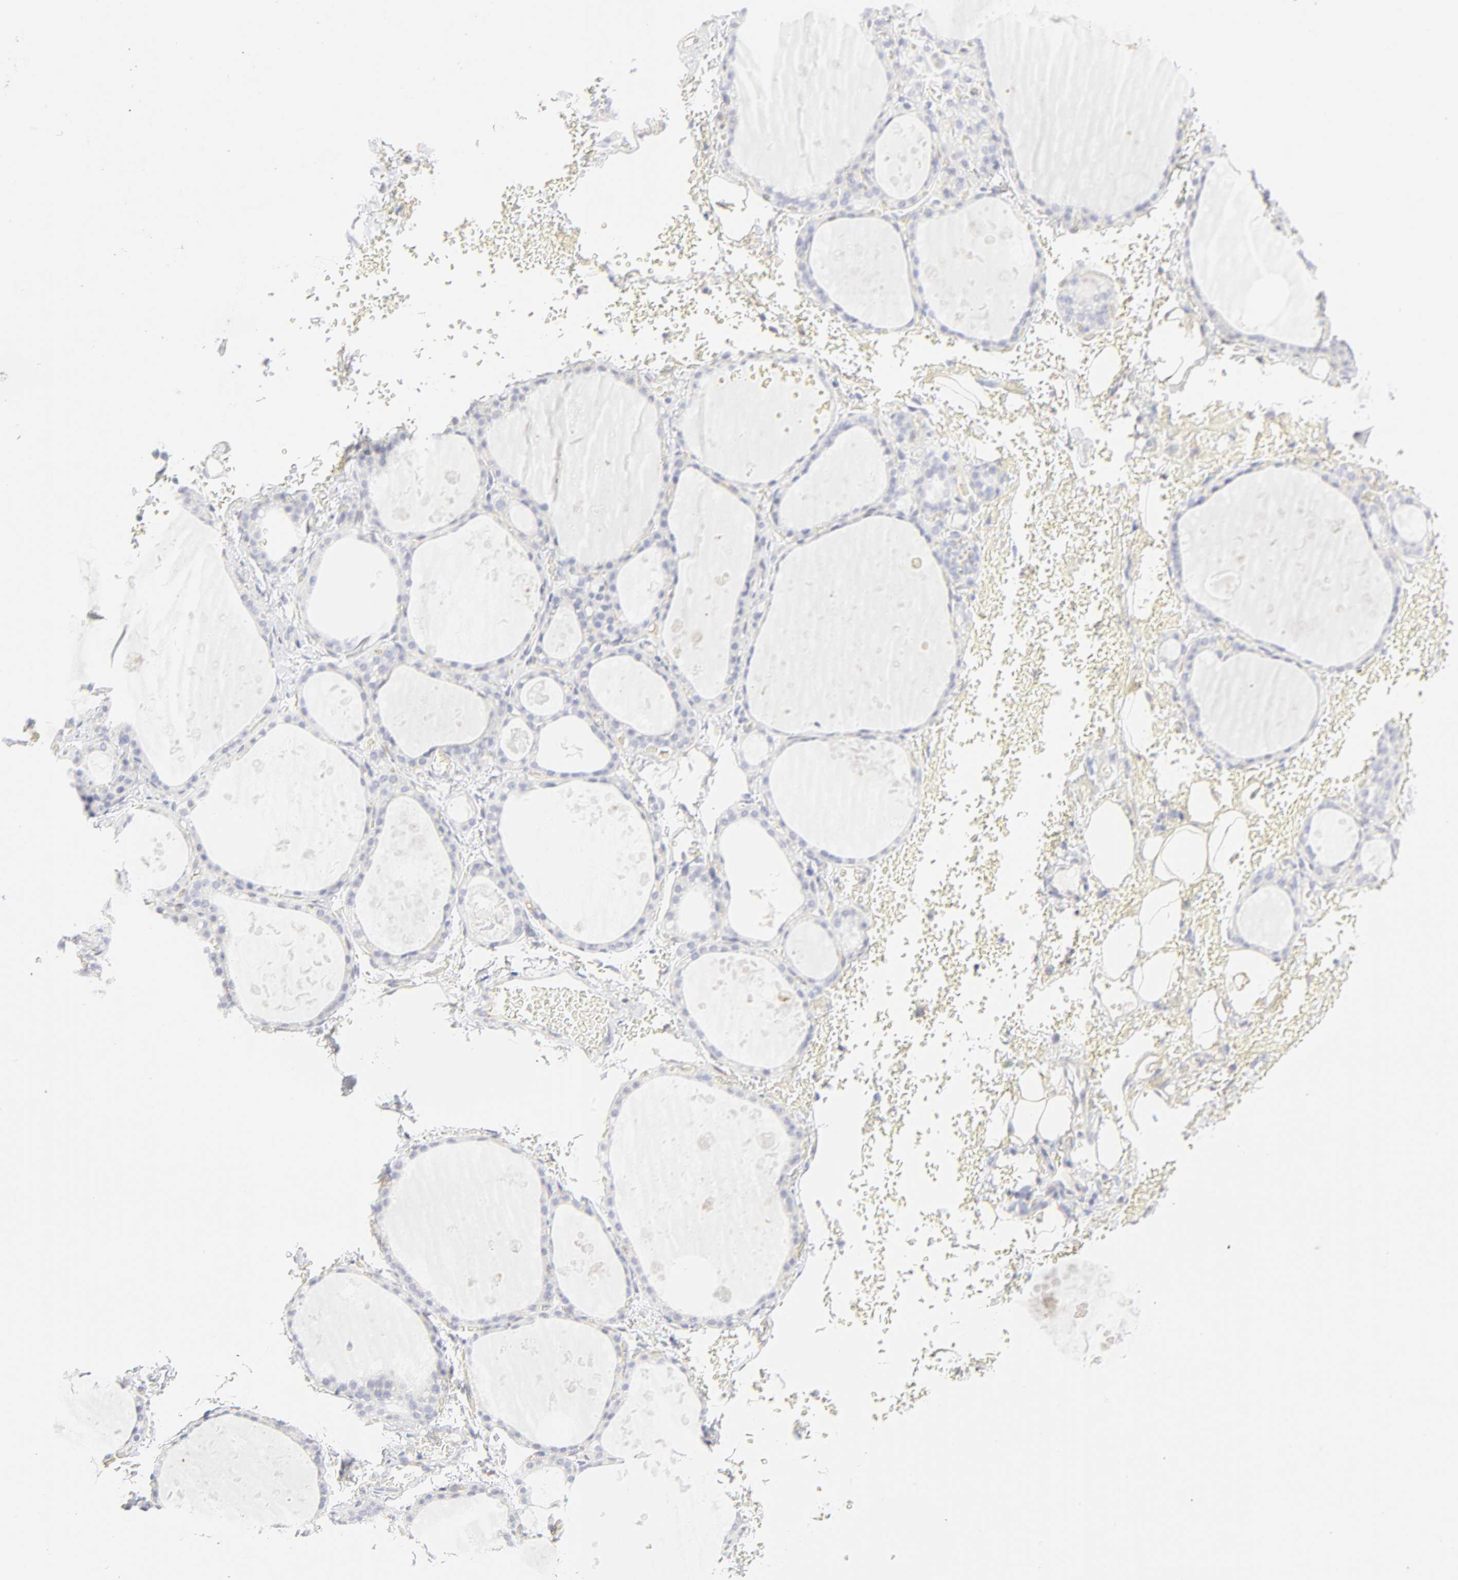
{"staining": {"intensity": "negative", "quantity": "none", "location": "none"}, "tissue": "thyroid gland", "cell_type": "Glandular cells", "image_type": "normal", "snomed": [{"axis": "morphology", "description": "Normal tissue, NOS"}, {"axis": "topography", "description": "Thyroid gland"}], "caption": "Benign thyroid gland was stained to show a protein in brown. There is no significant positivity in glandular cells. The staining was performed using DAB (3,3'-diaminobenzidine) to visualize the protein expression in brown, while the nuclei were stained in blue with hematoxylin (Magnification: 20x).", "gene": "ITGA5", "patient": {"sex": "male", "age": 61}}